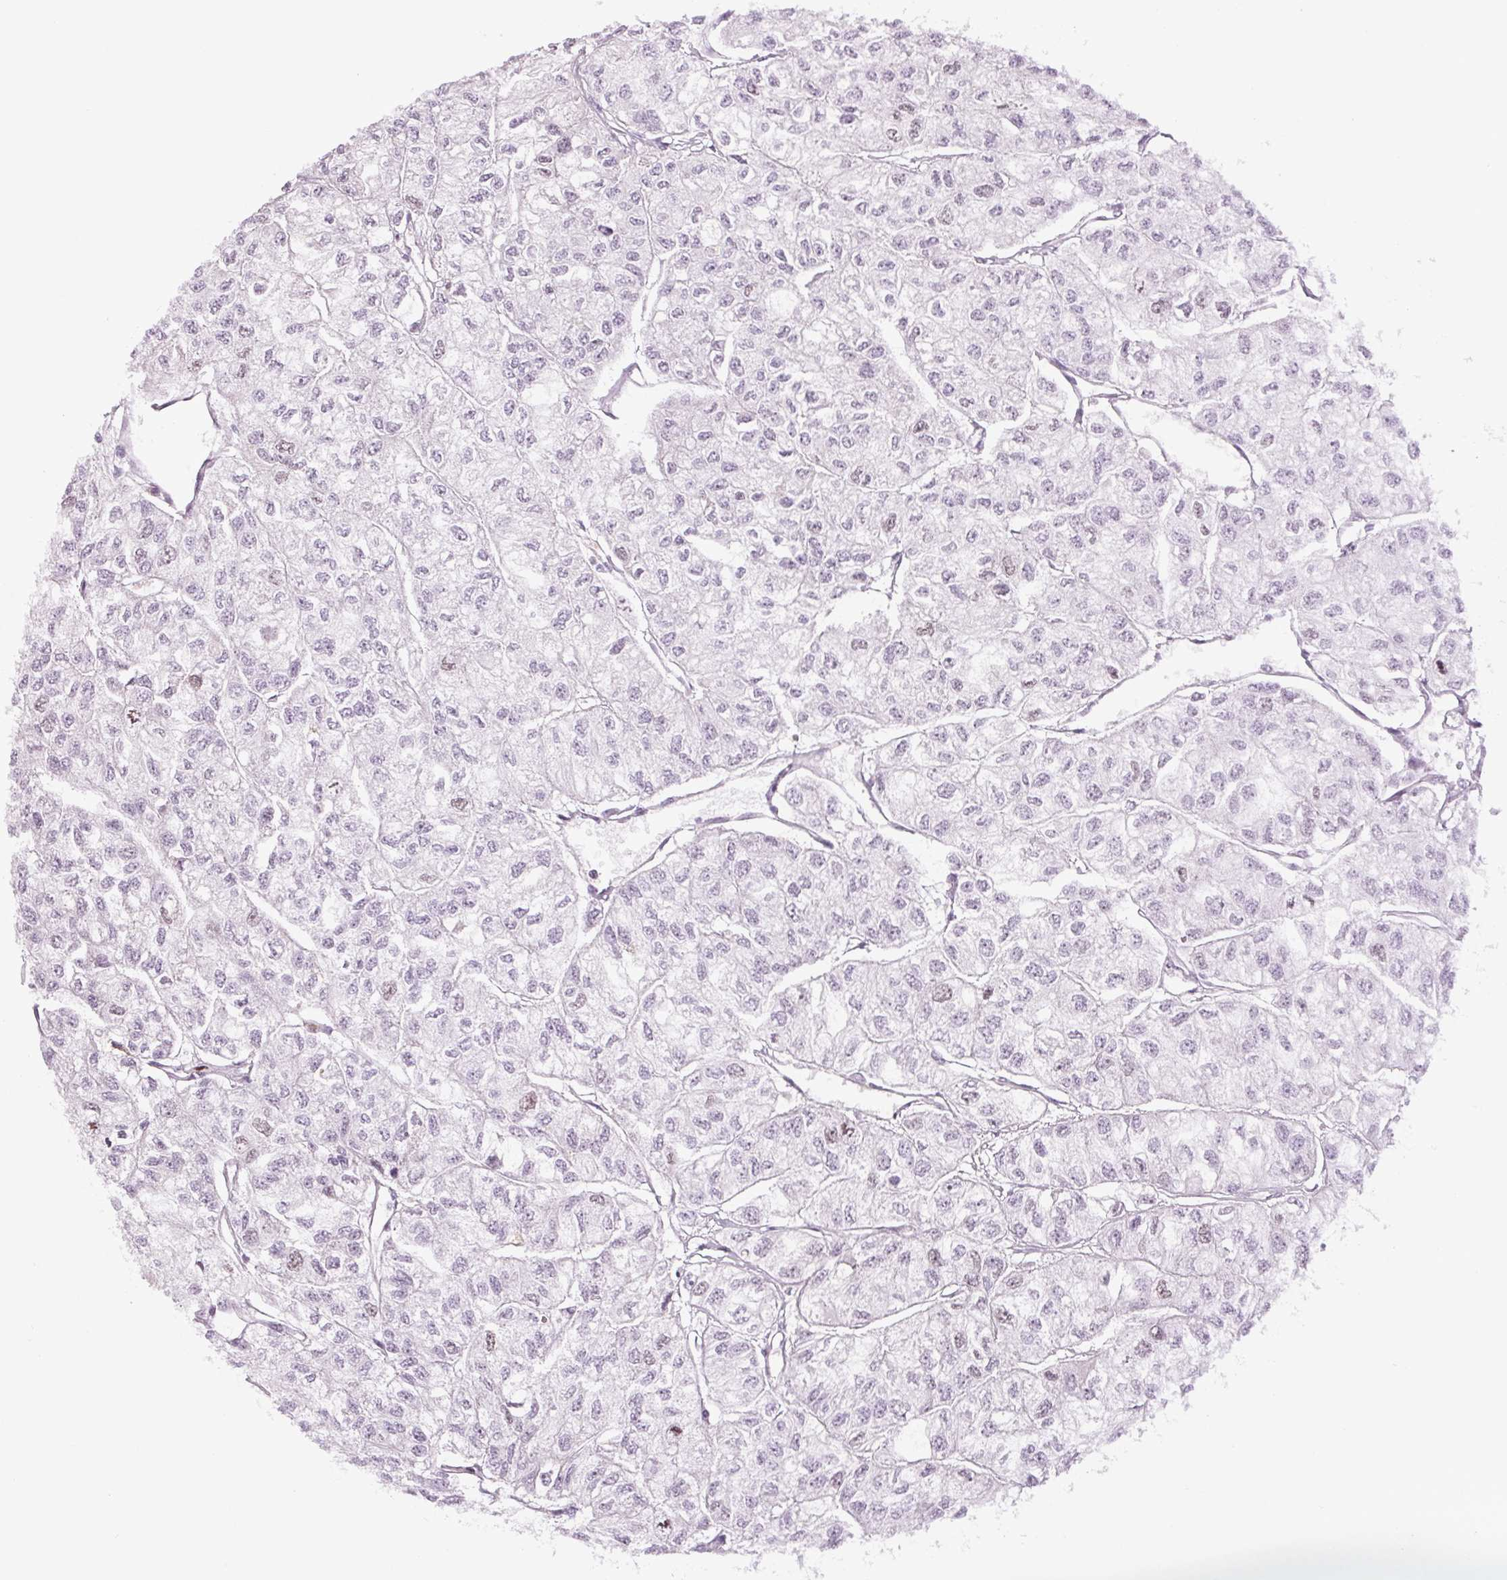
{"staining": {"intensity": "negative", "quantity": "none", "location": "none"}, "tissue": "renal cancer", "cell_type": "Tumor cells", "image_type": "cancer", "snomed": [{"axis": "morphology", "description": "Adenocarcinoma, NOS"}, {"axis": "topography", "description": "Kidney"}], "caption": "Renal cancer was stained to show a protein in brown. There is no significant staining in tumor cells.", "gene": "SMIM6", "patient": {"sex": "male", "age": 56}}